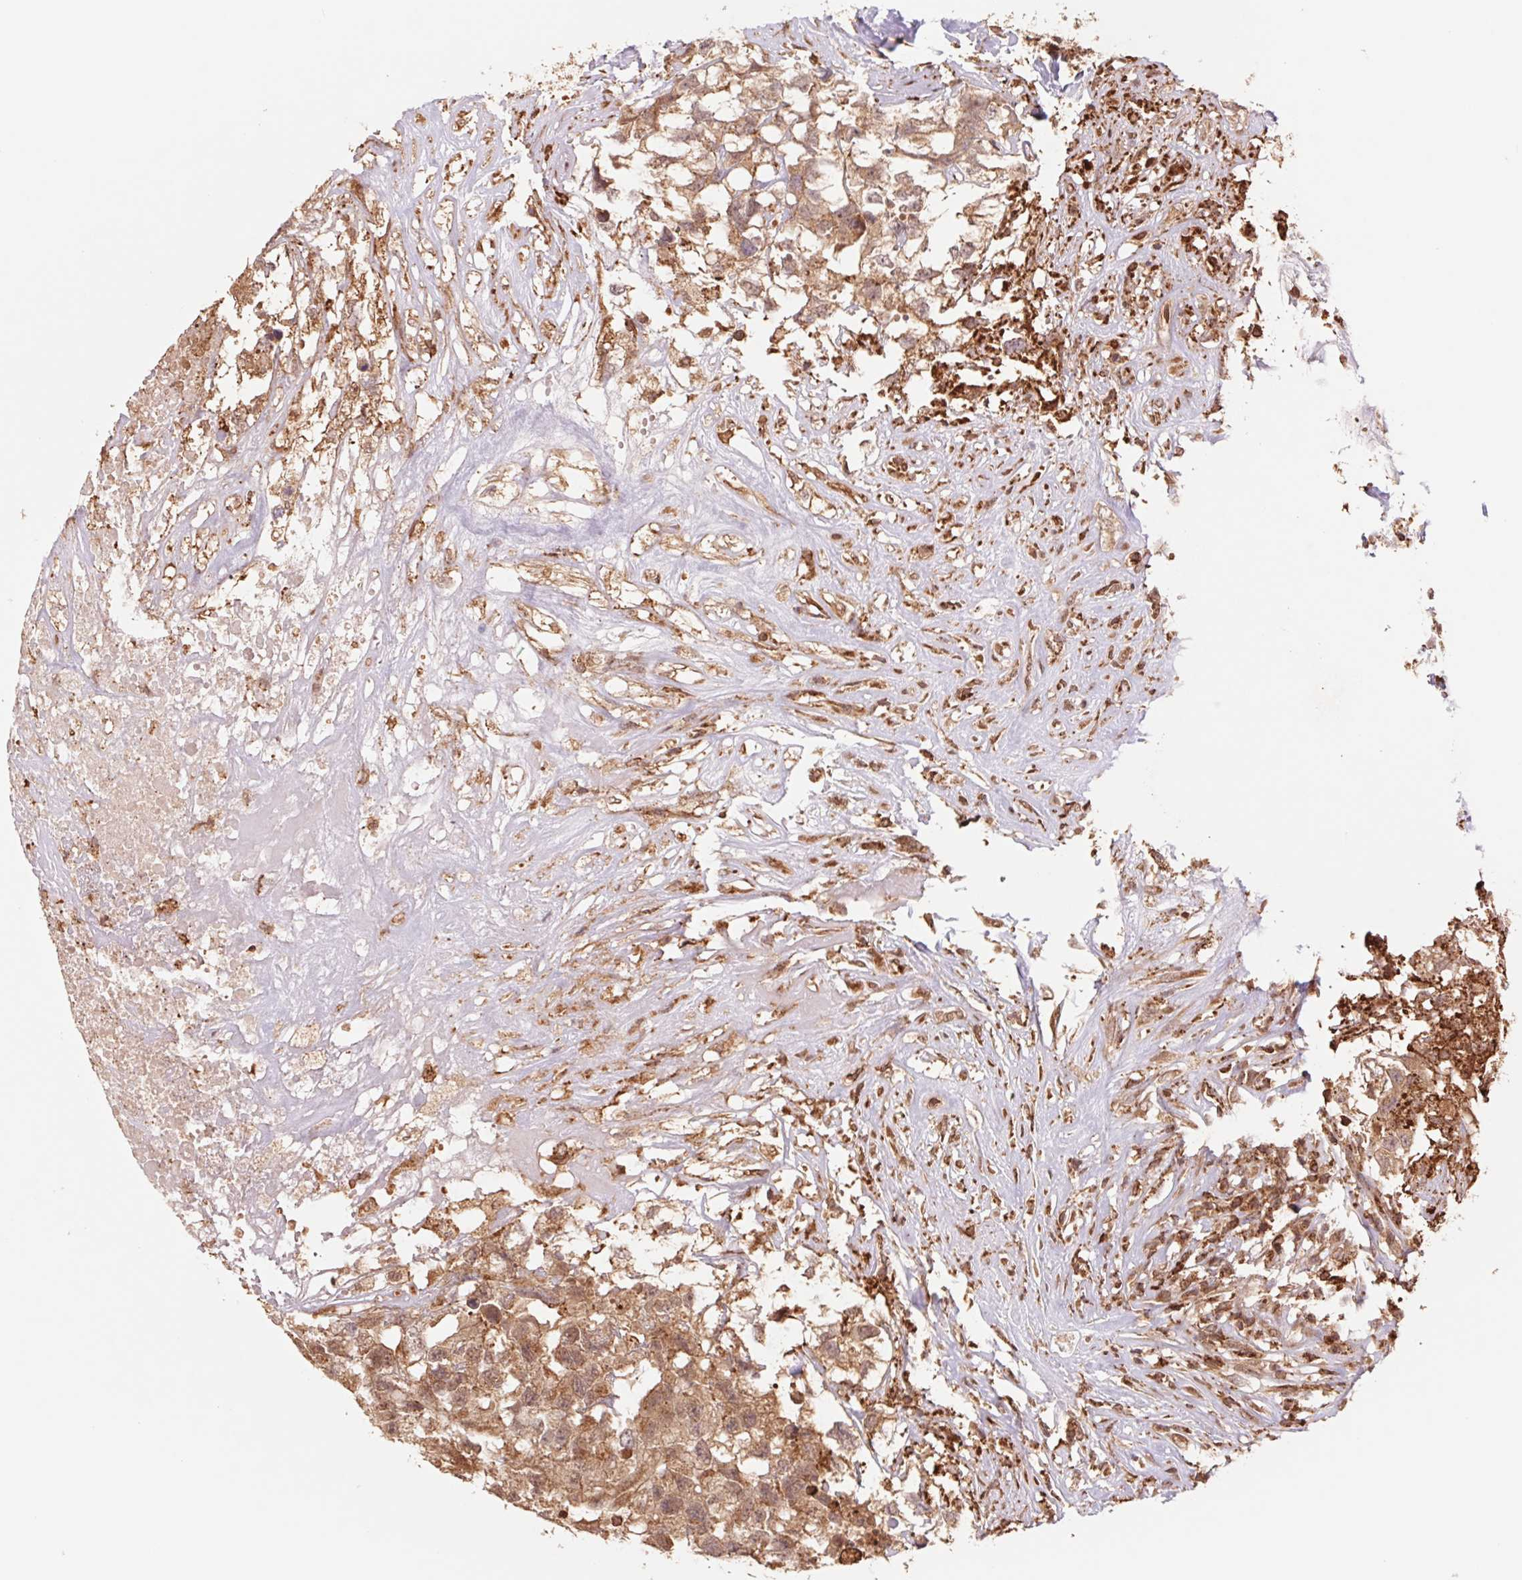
{"staining": {"intensity": "moderate", "quantity": ">75%", "location": "cytoplasmic/membranous"}, "tissue": "testis cancer", "cell_type": "Tumor cells", "image_type": "cancer", "snomed": [{"axis": "morphology", "description": "Carcinoma, Embryonal, NOS"}, {"axis": "topography", "description": "Testis"}], "caption": "The image shows immunohistochemical staining of embryonal carcinoma (testis). There is moderate cytoplasmic/membranous staining is present in about >75% of tumor cells. The protein of interest is shown in brown color, while the nuclei are stained blue.", "gene": "URM1", "patient": {"sex": "male", "age": 83}}